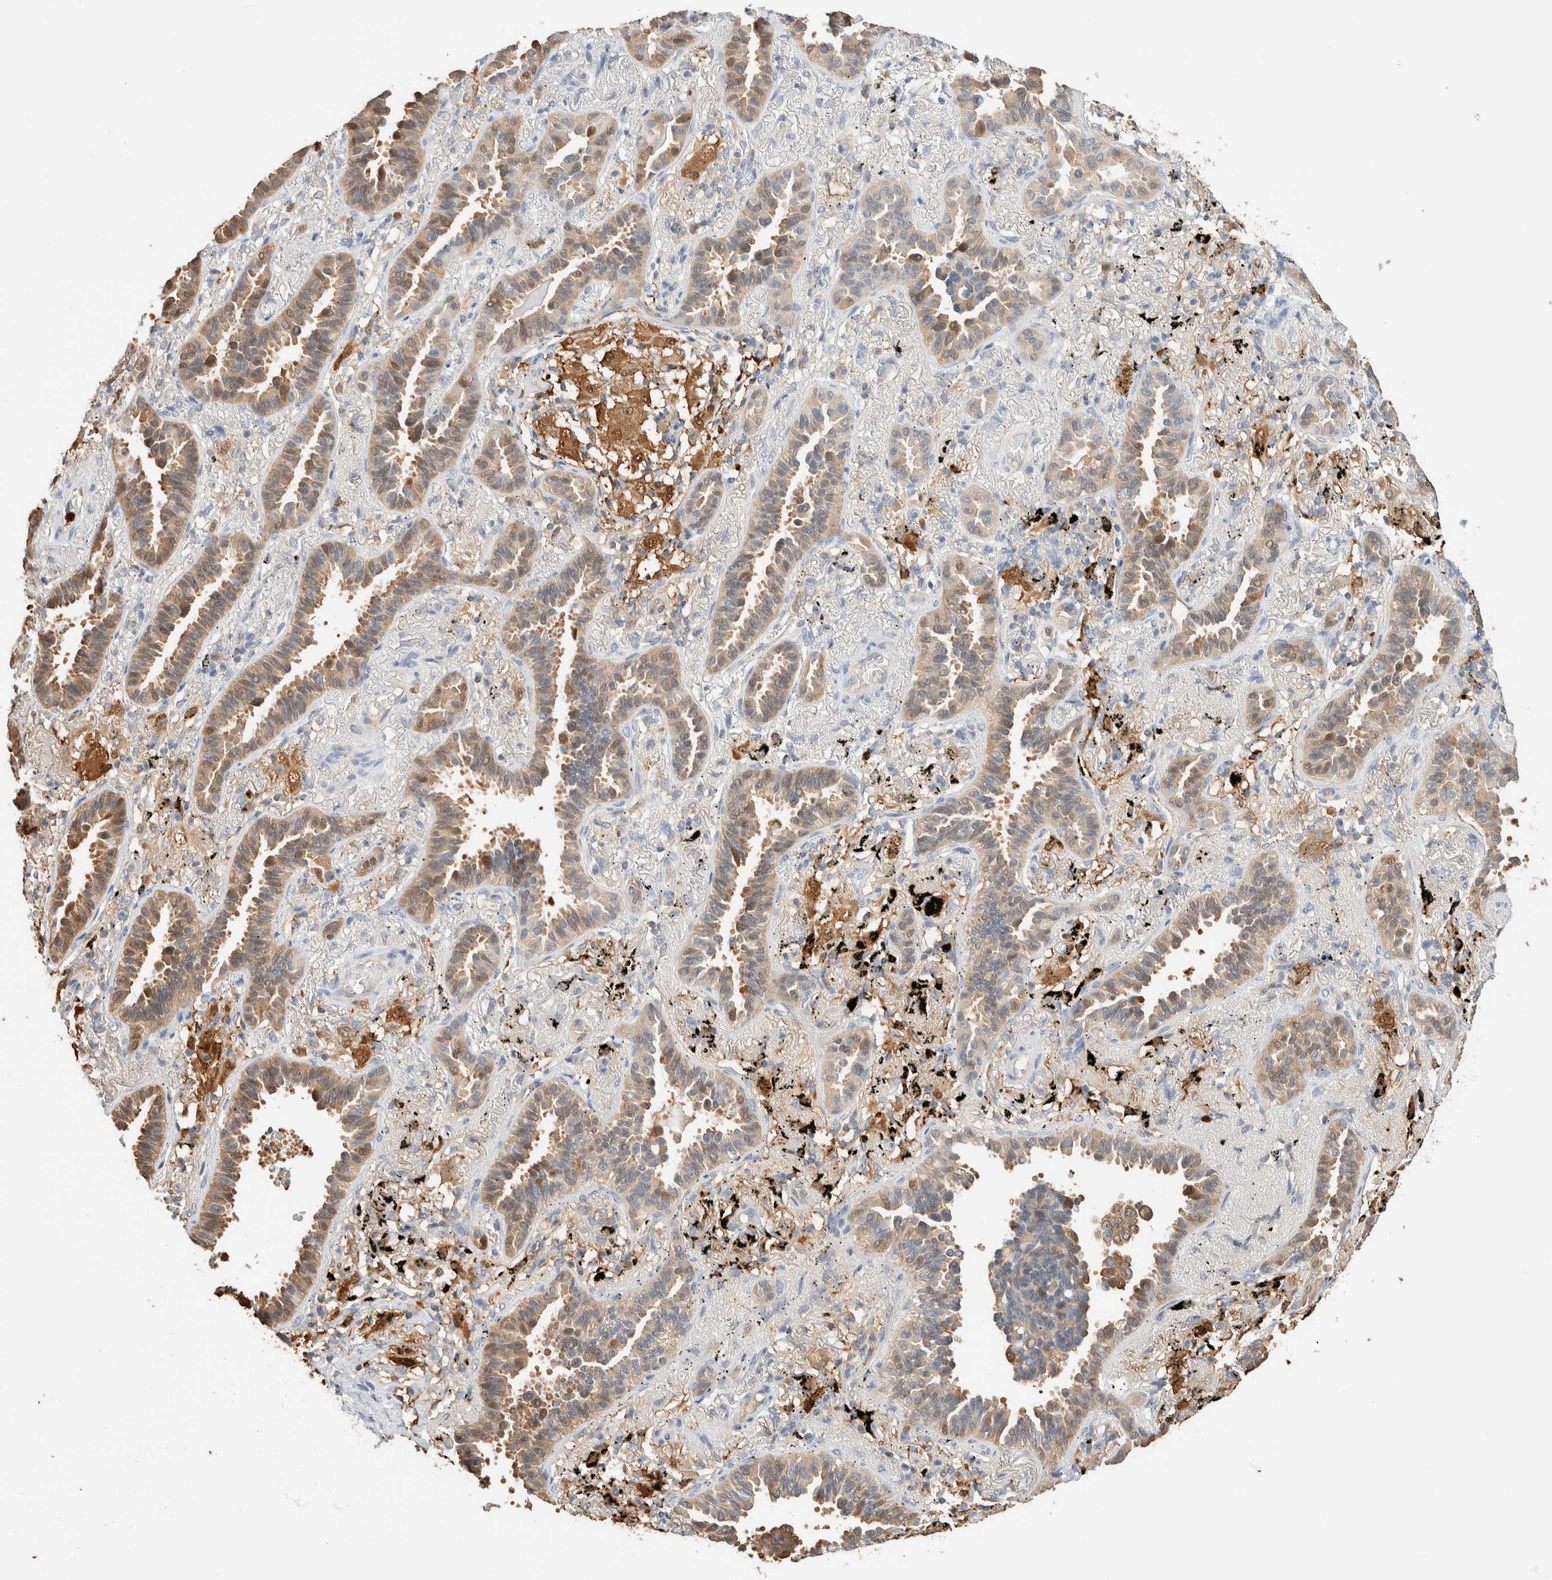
{"staining": {"intensity": "weak", "quantity": ">75%", "location": "cytoplasmic/membranous"}, "tissue": "lung cancer", "cell_type": "Tumor cells", "image_type": "cancer", "snomed": [{"axis": "morphology", "description": "Adenocarcinoma, NOS"}, {"axis": "topography", "description": "Lung"}], "caption": "High-power microscopy captured an IHC photomicrograph of lung cancer, revealing weak cytoplasmic/membranous positivity in about >75% of tumor cells.", "gene": "SETD4", "patient": {"sex": "male", "age": 59}}